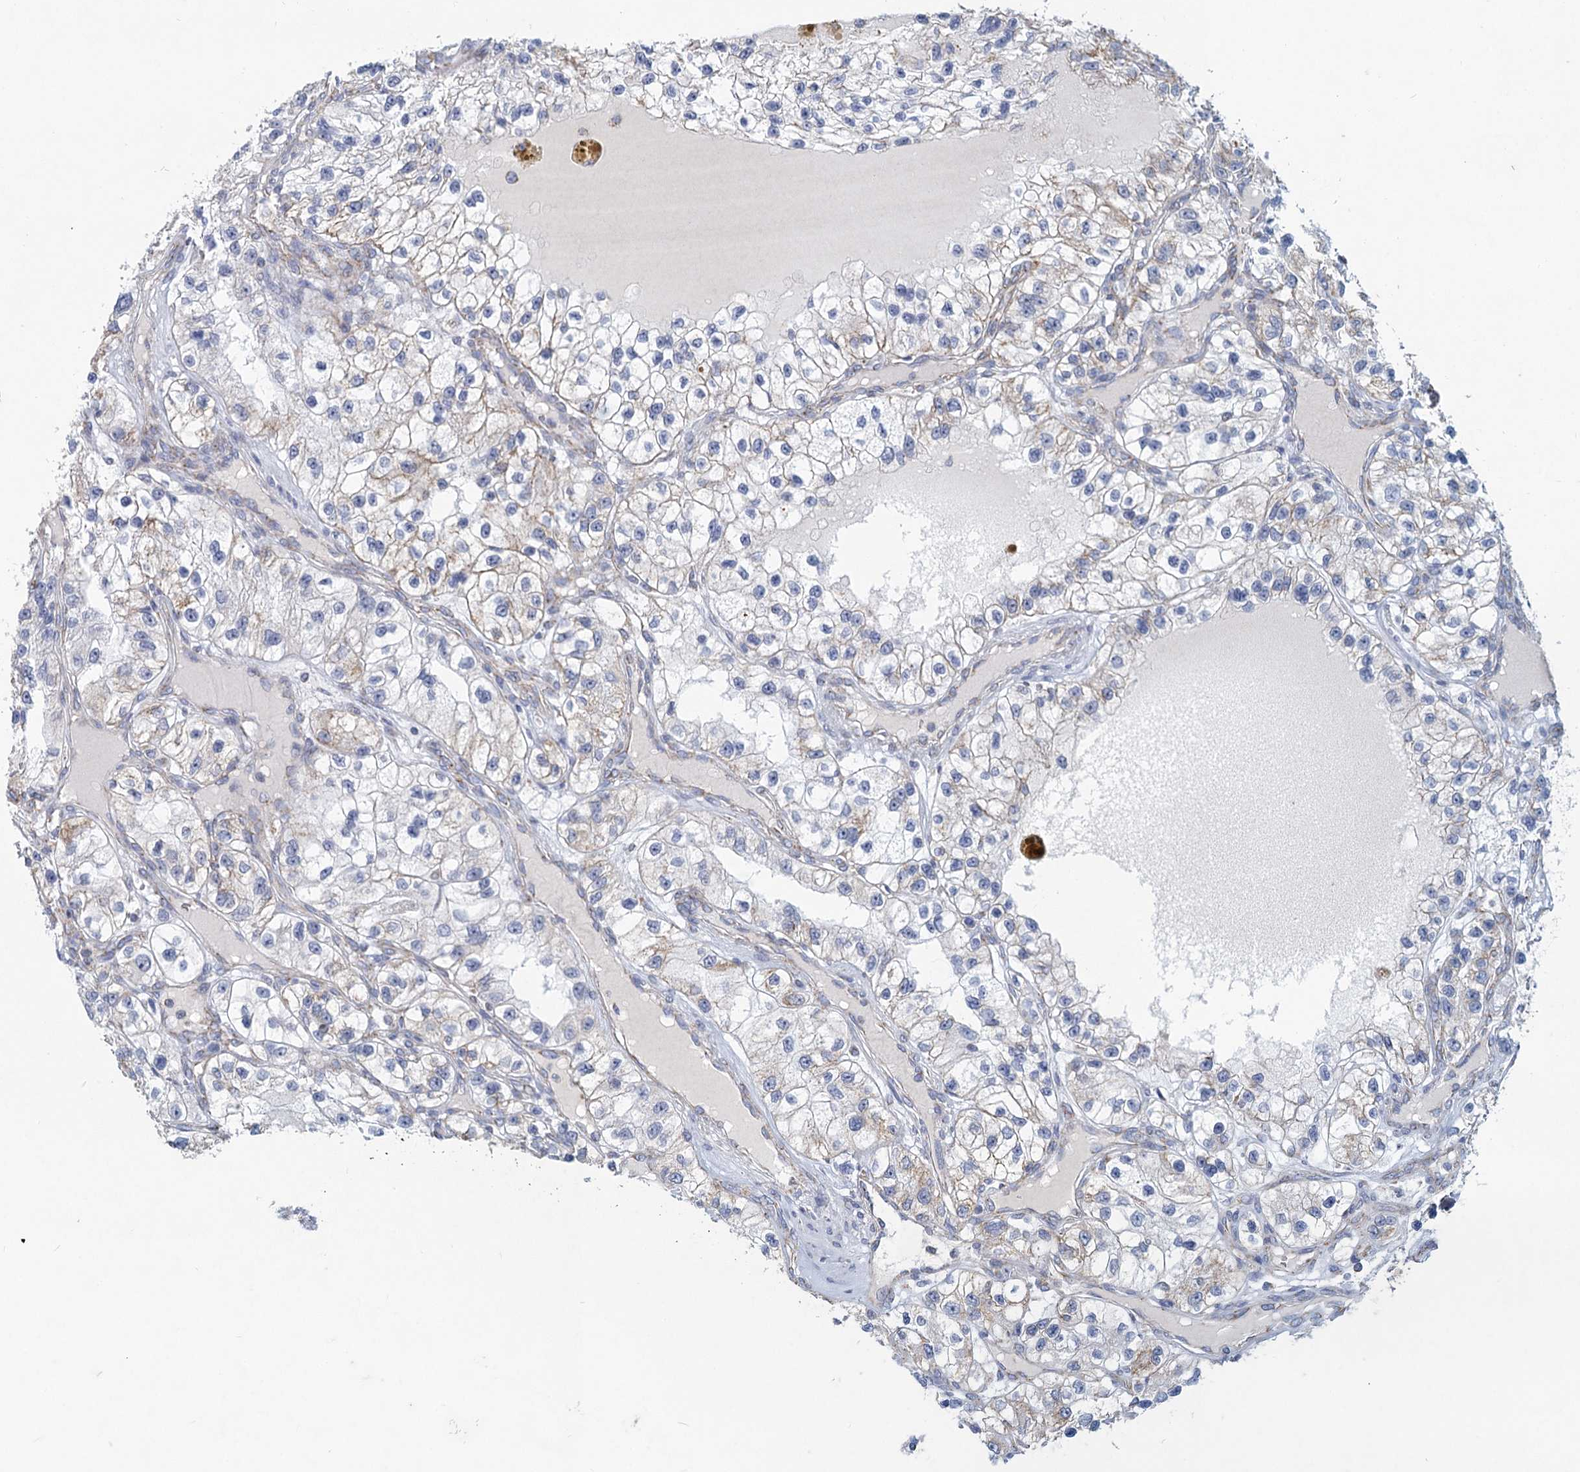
{"staining": {"intensity": "negative", "quantity": "none", "location": "none"}, "tissue": "renal cancer", "cell_type": "Tumor cells", "image_type": "cancer", "snomed": [{"axis": "morphology", "description": "Adenocarcinoma, NOS"}, {"axis": "topography", "description": "Kidney"}], "caption": "Tumor cells show no significant protein expression in renal cancer.", "gene": "NDUFC2", "patient": {"sex": "female", "age": 57}}